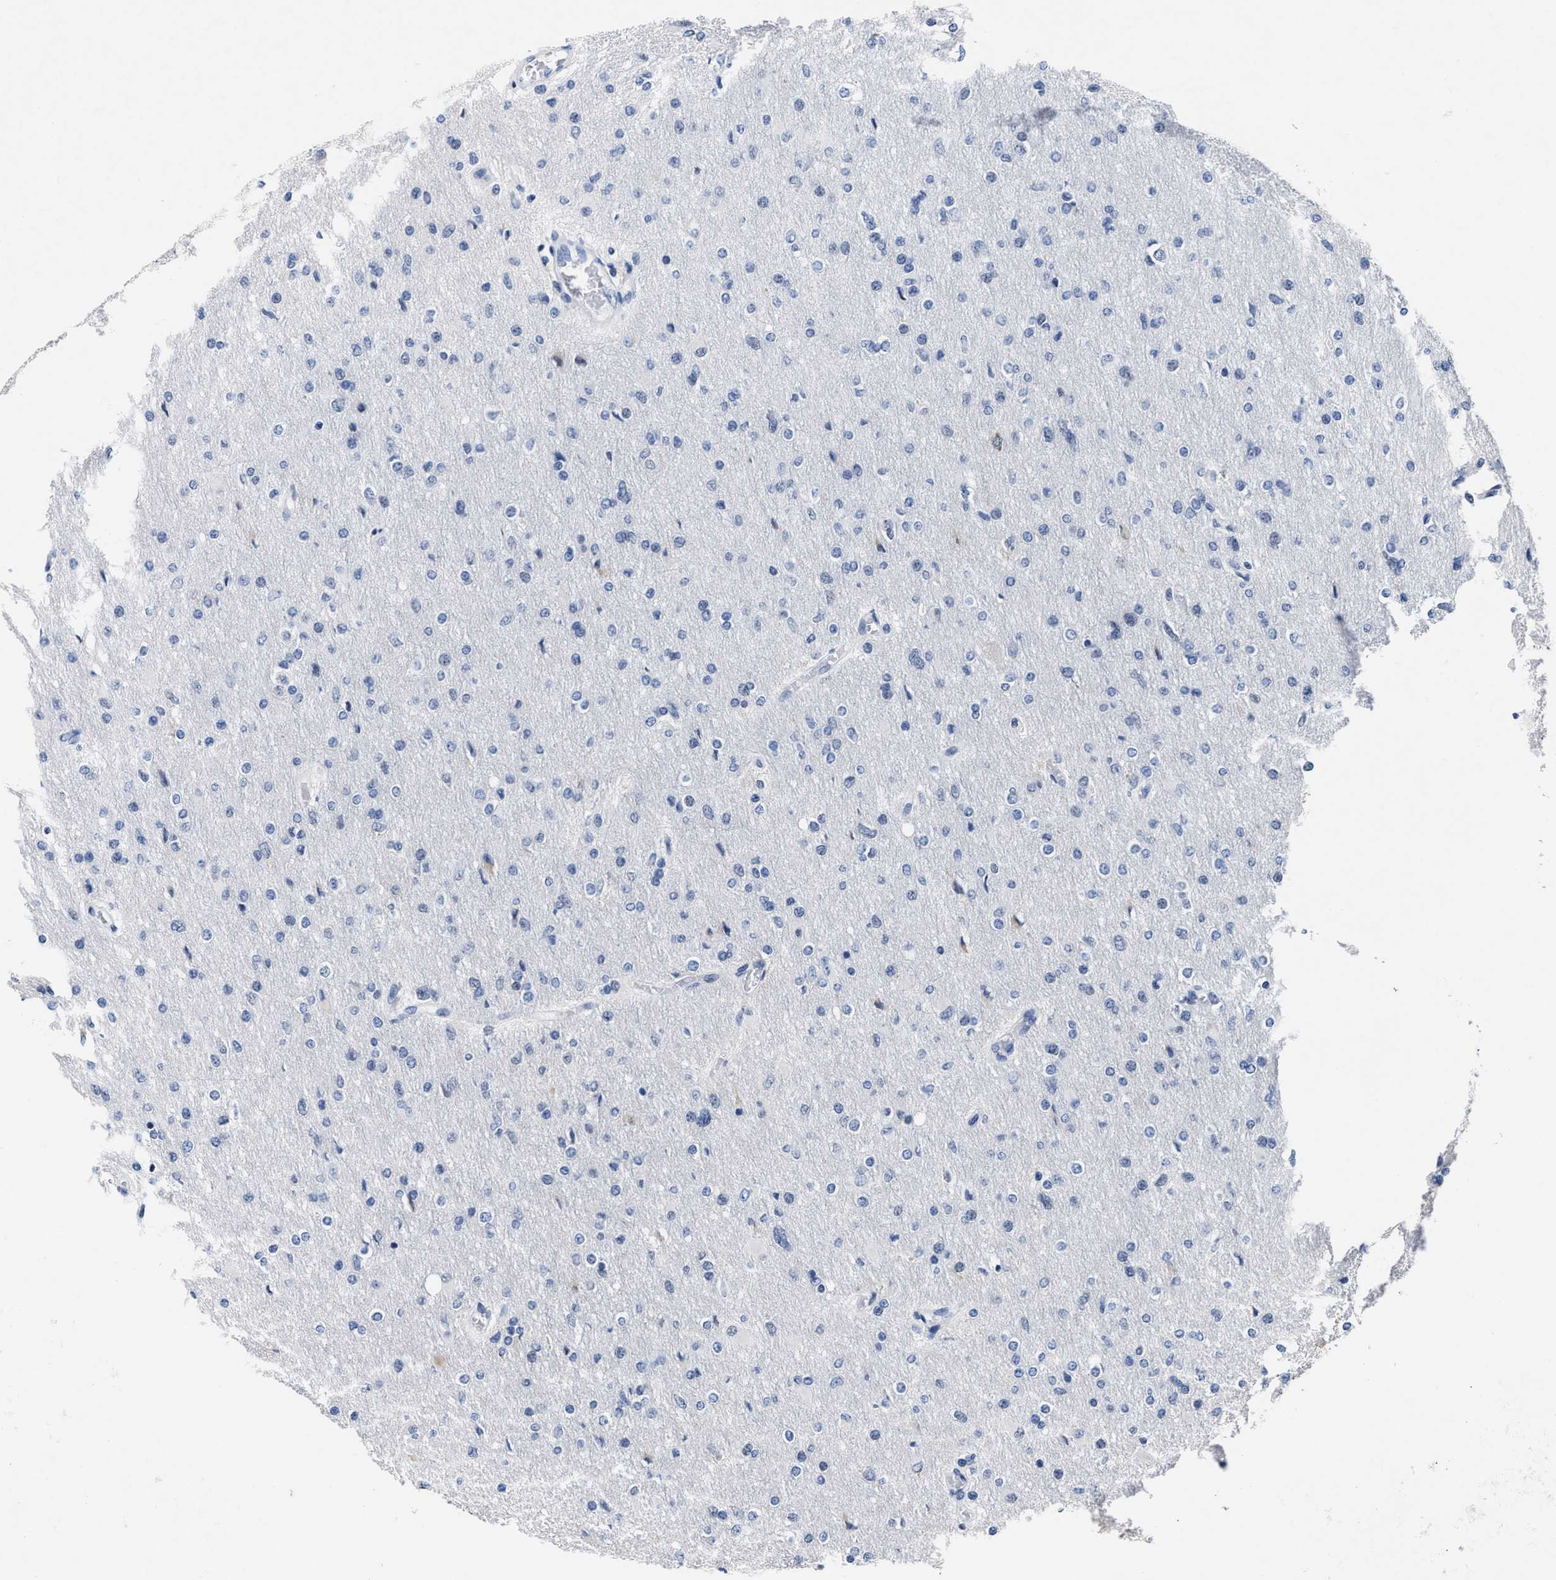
{"staining": {"intensity": "negative", "quantity": "none", "location": "none"}, "tissue": "glioma", "cell_type": "Tumor cells", "image_type": "cancer", "snomed": [{"axis": "morphology", "description": "Glioma, malignant, High grade"}, {"axis": "topography", "description": "Cerebral cortex"}], "caption": "High-grade glioma (malignant) was stained to show a protein in brown. There is no significant staining in tumor cells.", "gene": "ID3", "patient": {"sex": "female", "age": 36}}